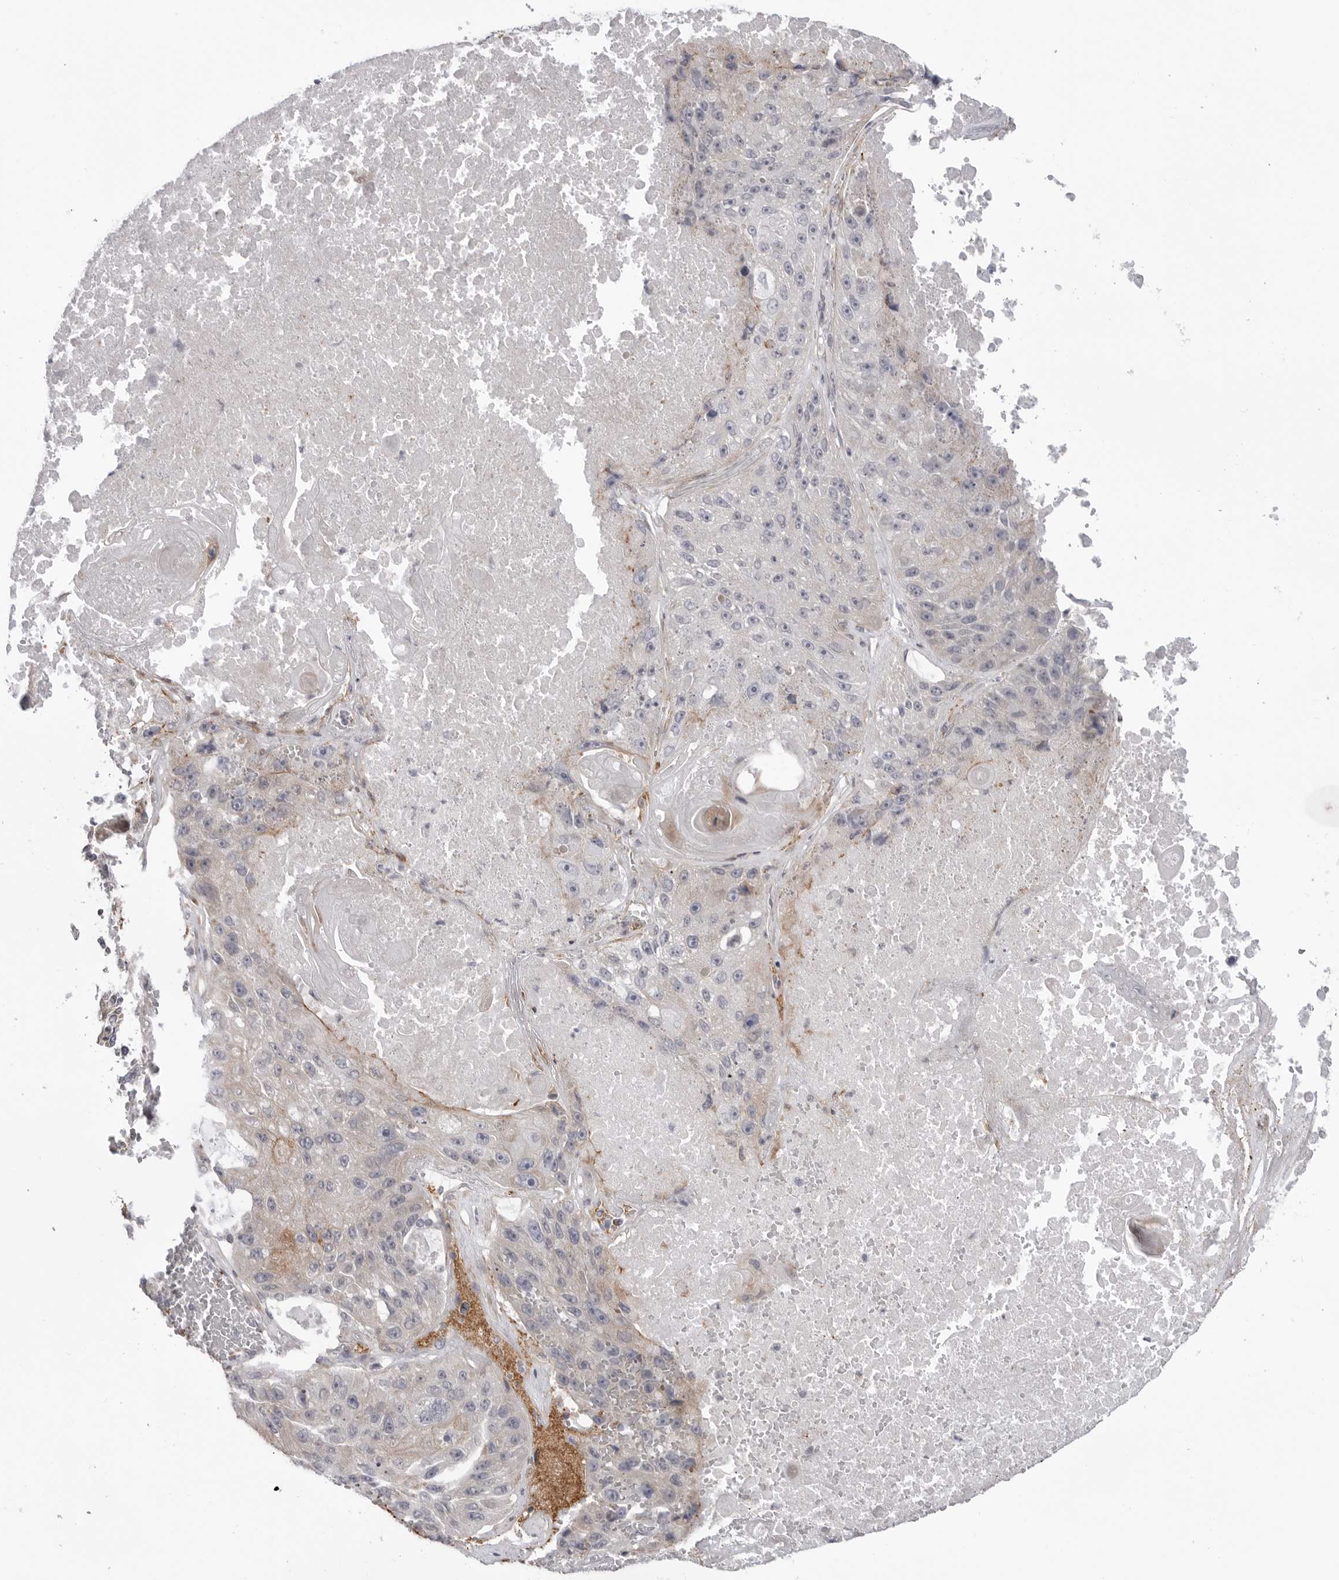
{"staining": {"intensity": "negative", "quantity": "none", "location": "none"}, "tissue": "lung cancer", "cell_type": "Tumor cells", "image_type": "cancer", "snomed": [{"axis": "morphology", "description": "Squamous cell carcinoma, NOS"}, {"axis": "topography", "description": "Lung"}], "caption": "IHC image of lung cancer stained for a protein (brown), which exhibits no staining in tumor cells. (Immunohistochemistry, brightfield microscopy, high magnification).", "gene": "SCP2", "patient": {"sex": "male", "age": 61}}